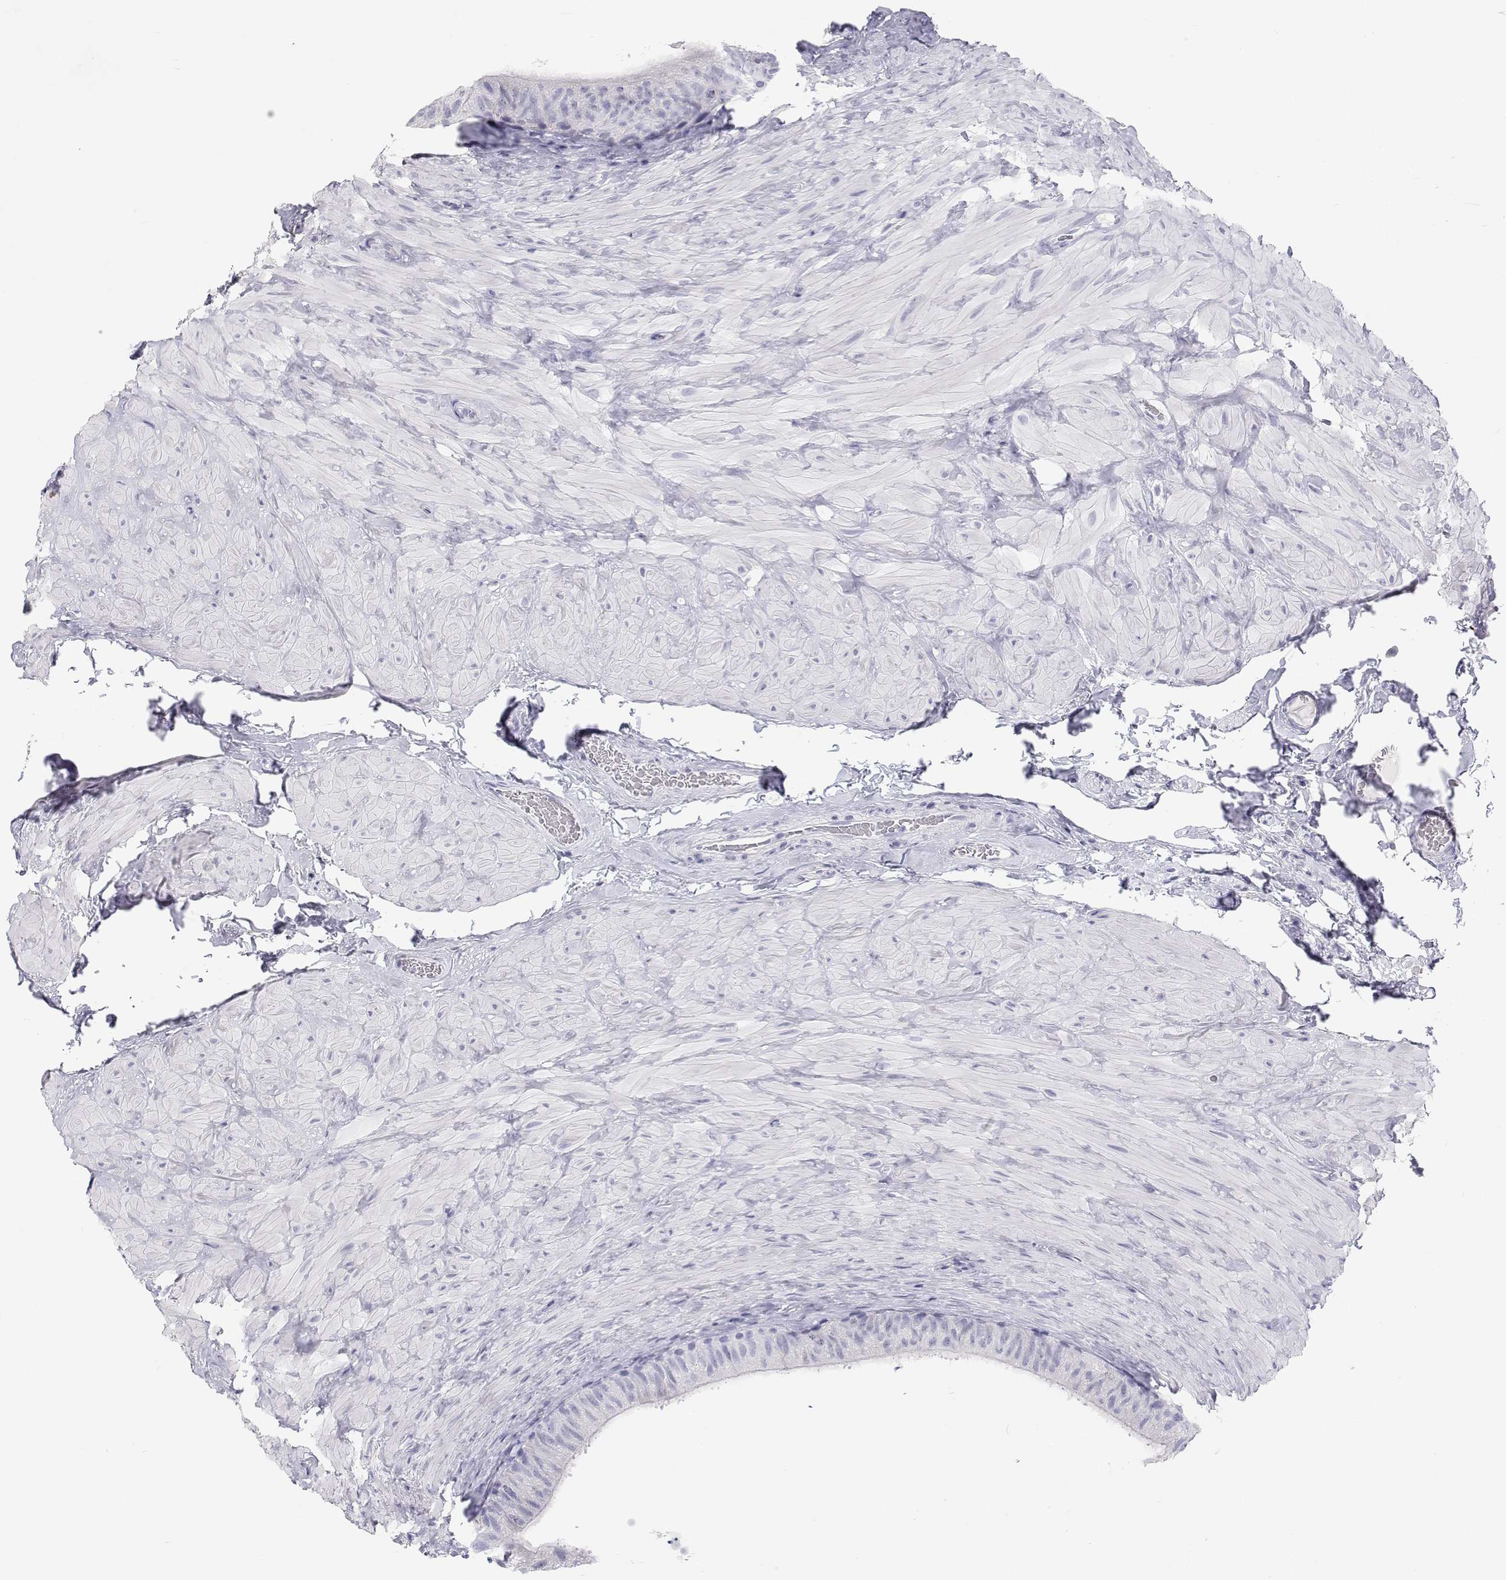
{"staining": {"intensity": "negative", "quantity": "none", "location": "none"}, "tissue": "epididymis", "cell_type": "Glandular cells", "image_type": "normal", "snomed": [{"axis": "morphology", "description": "Normal tissue, NOS"}, {"axis": "topography", "description": "Epididymis, spermatic cord, NOS"}, {"axis": "topography", "description": "Epididymis"}], "caption": "DAB (3,3'-diaminobenzidine) immunohistochemical staining of normal epididymis reveals no significant staining in glandular cells. Nuclei are stained in blue.", "gene": "TTN", "patient": {"sex": "male", "age": 31}}